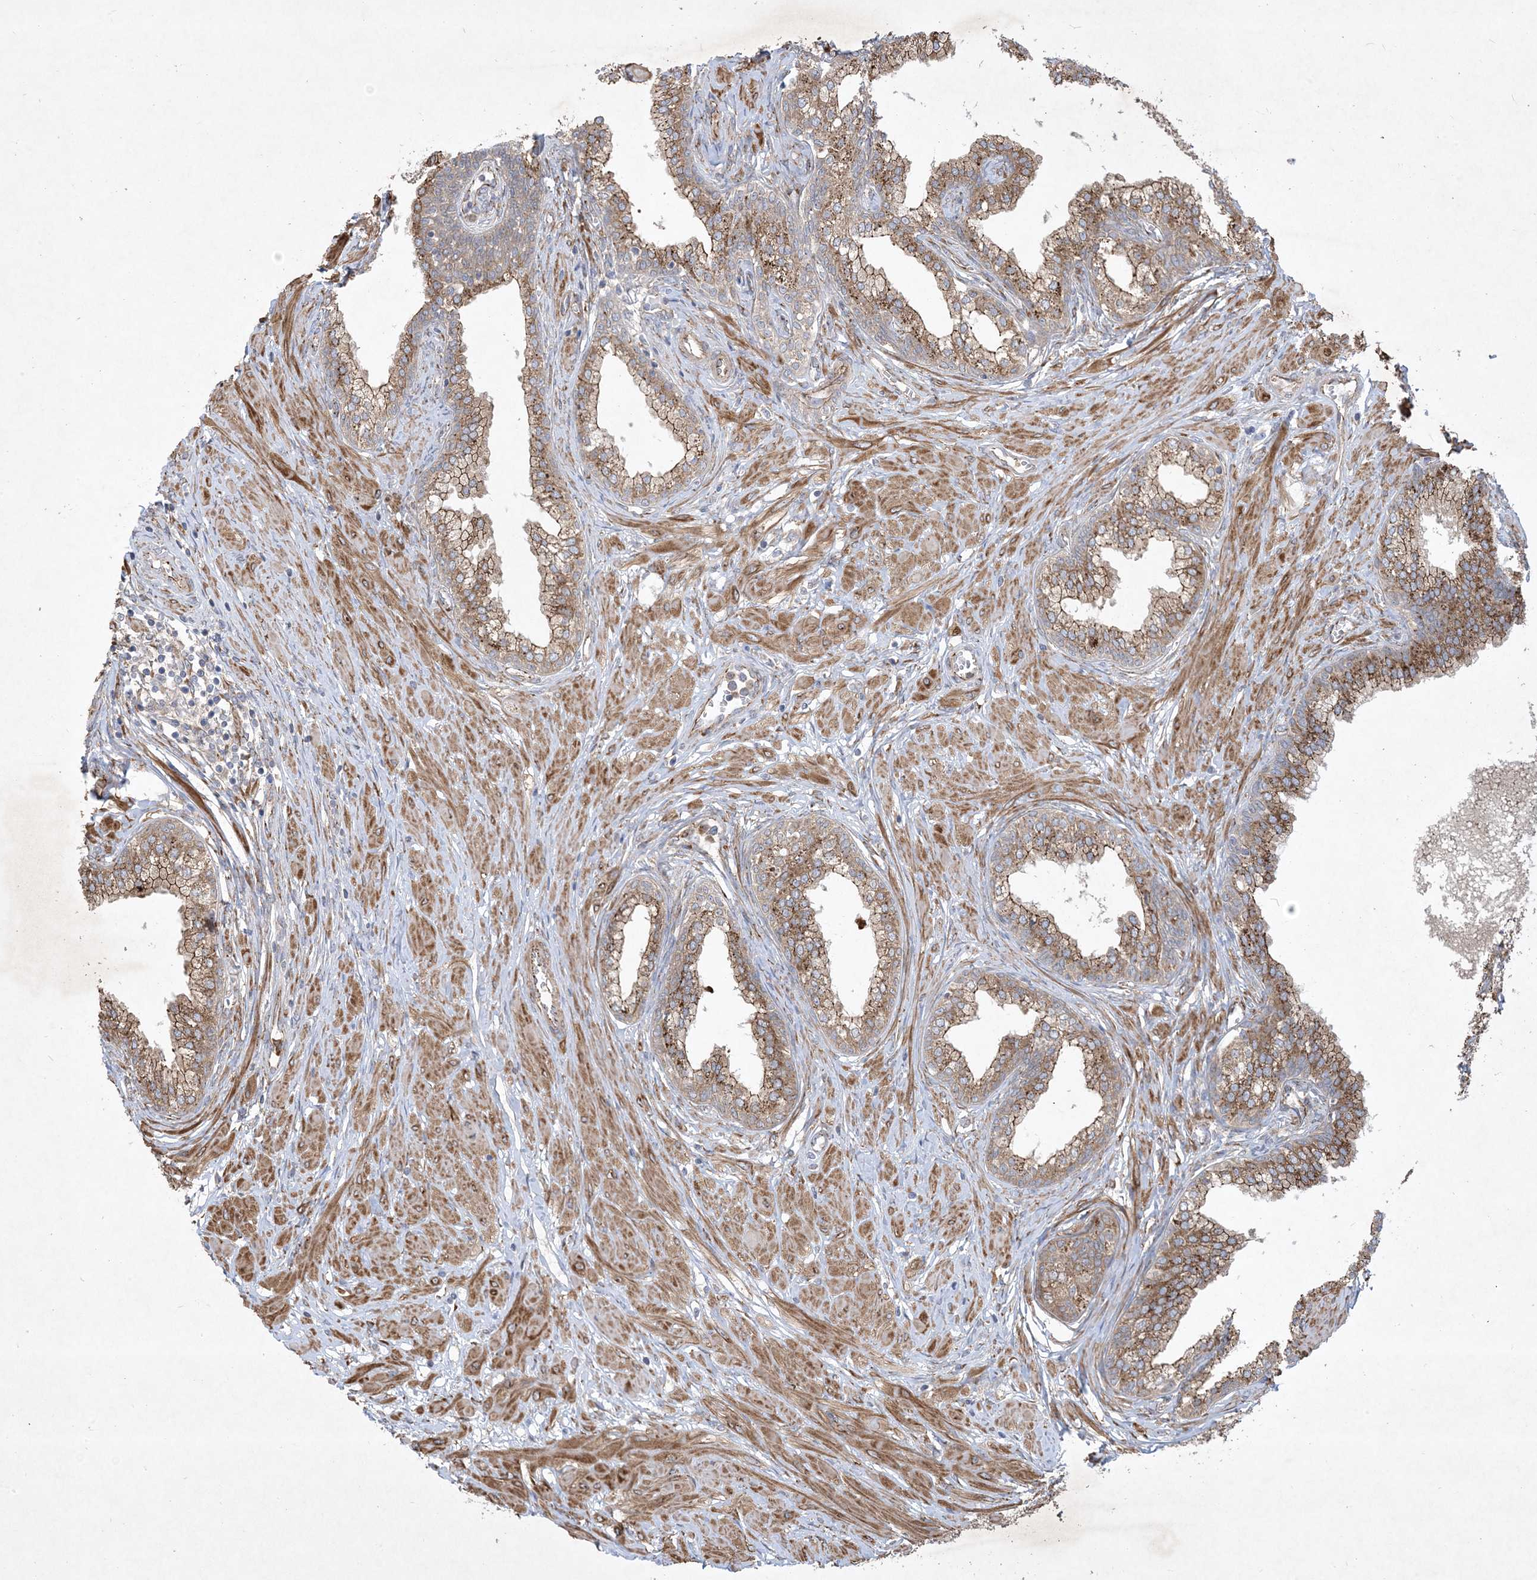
{"staining": {"intensity": "moderate", "quantity": ">75%", "location": "cytoplasmic/membranous"}, "tissue": "prostate", "cell_type": "Glandular cells", "image_type": "normal", "snomed": [{"axis": "morphology", "description": "Normal tissue, NOS"}, {"axis": "morphology", "description": "Urothelial carcinoma, Low grade"}, {"axis": "topography", "description": "Urinary bladder"}, {"axis": "topography", "description": "Prostate"}], "caption": "DAB (3,3'-diaminobenzidine) immunohistochemical staining of normal prostate displays moderate cytoplasmic/membranous protein staining in approximately >75% of glandular cells. The staining was performed using DAB to visualize the protein expression in brown, while the nuclei were stained in blue with hematoxylin (Magnification: 20x).", "gene": "OTOP1", "patient": {"sex": "male", "age": 60}}